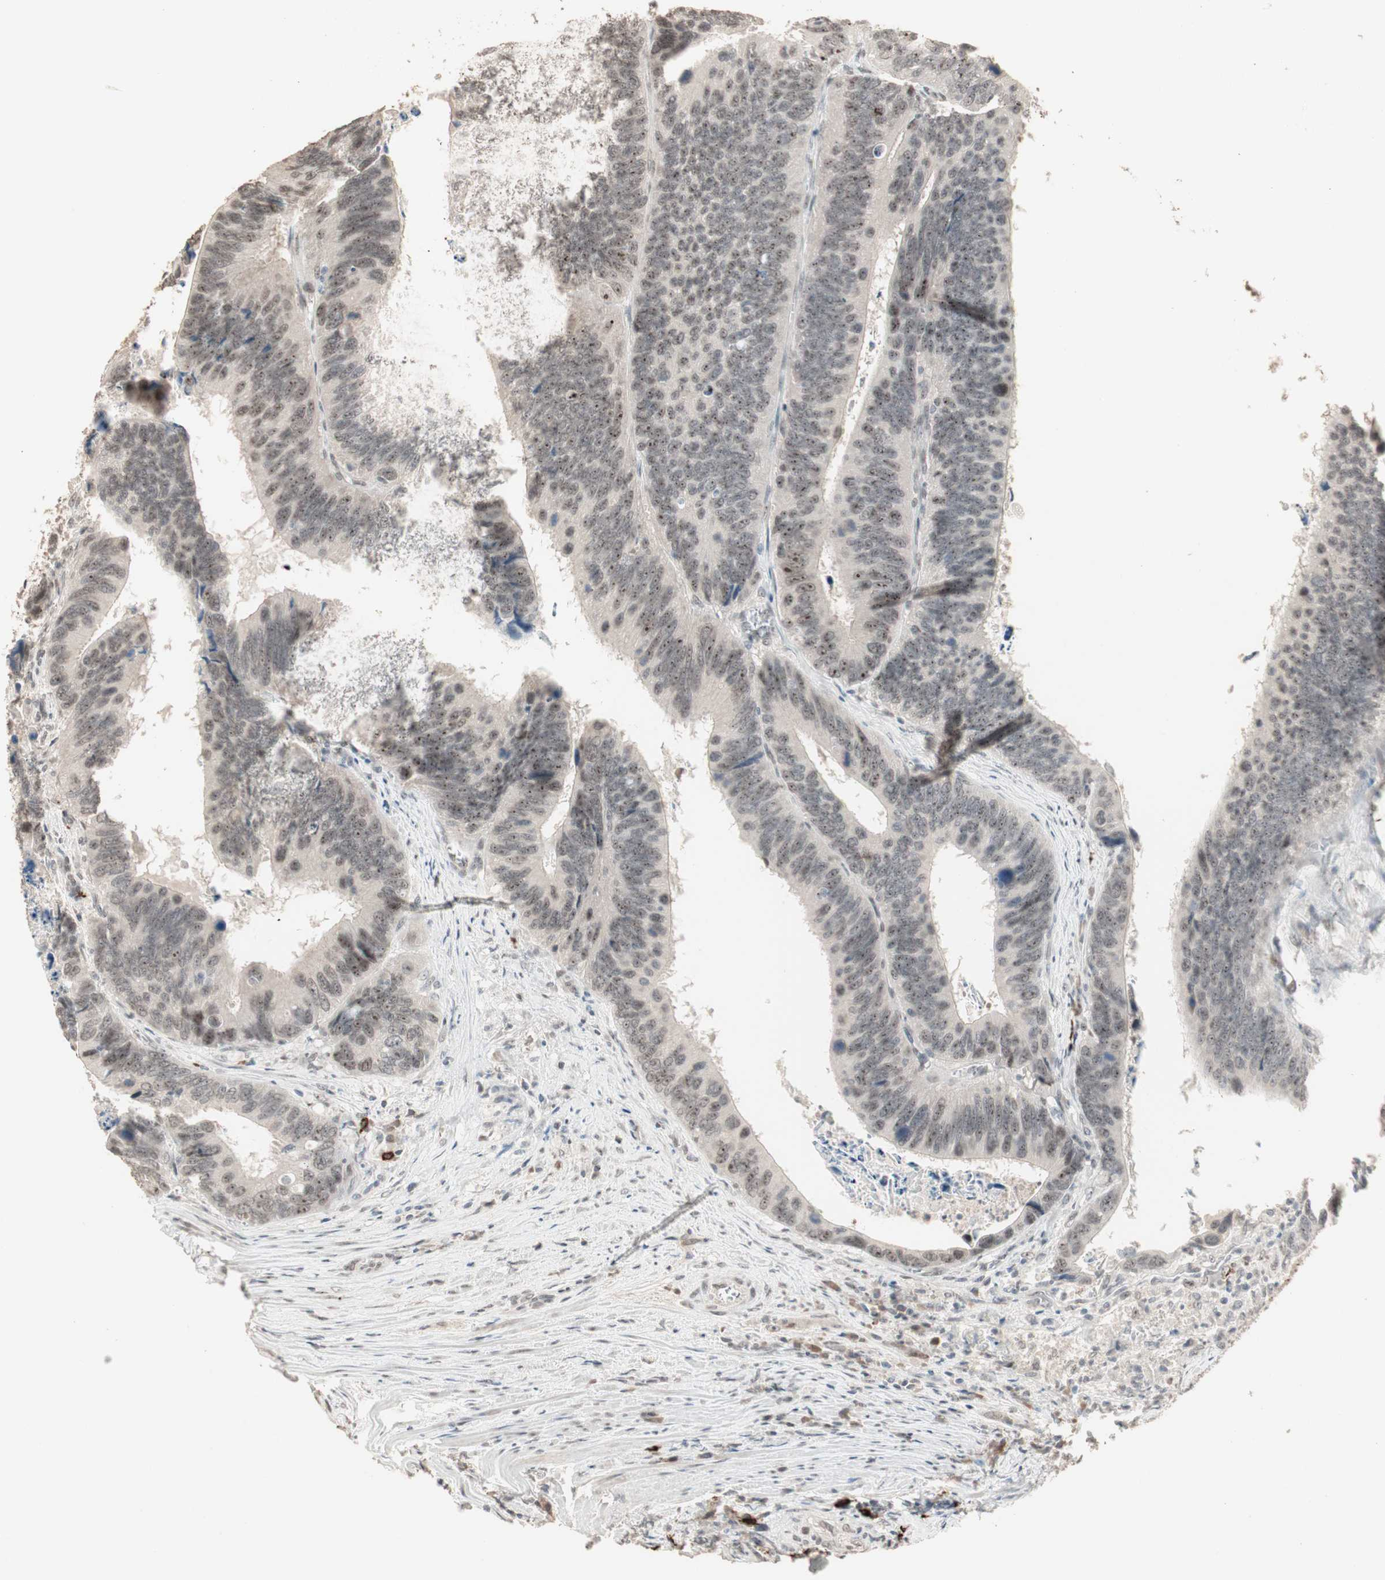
{"staining": {"intensity": "moderate", "quantity": "25%-75%", "location": "nuclear"}, "tissue": "colorectal cancer", "cell_type": "Tumor cells", "image_type": "cancer", "snomed": [{"axis": "morphology", "description": "Adenocarcinoma, NOS"}, {"axis": "topography", "description": "Colon"}], "caption": "Colorectal cancer (adenocarcinoma) stained with immunohistochemistry shows moderate nuclear expression in about 25%-75% of tumor cells.", "gene": "ETV4", "patient": {"sex": "male", "age": 72}}